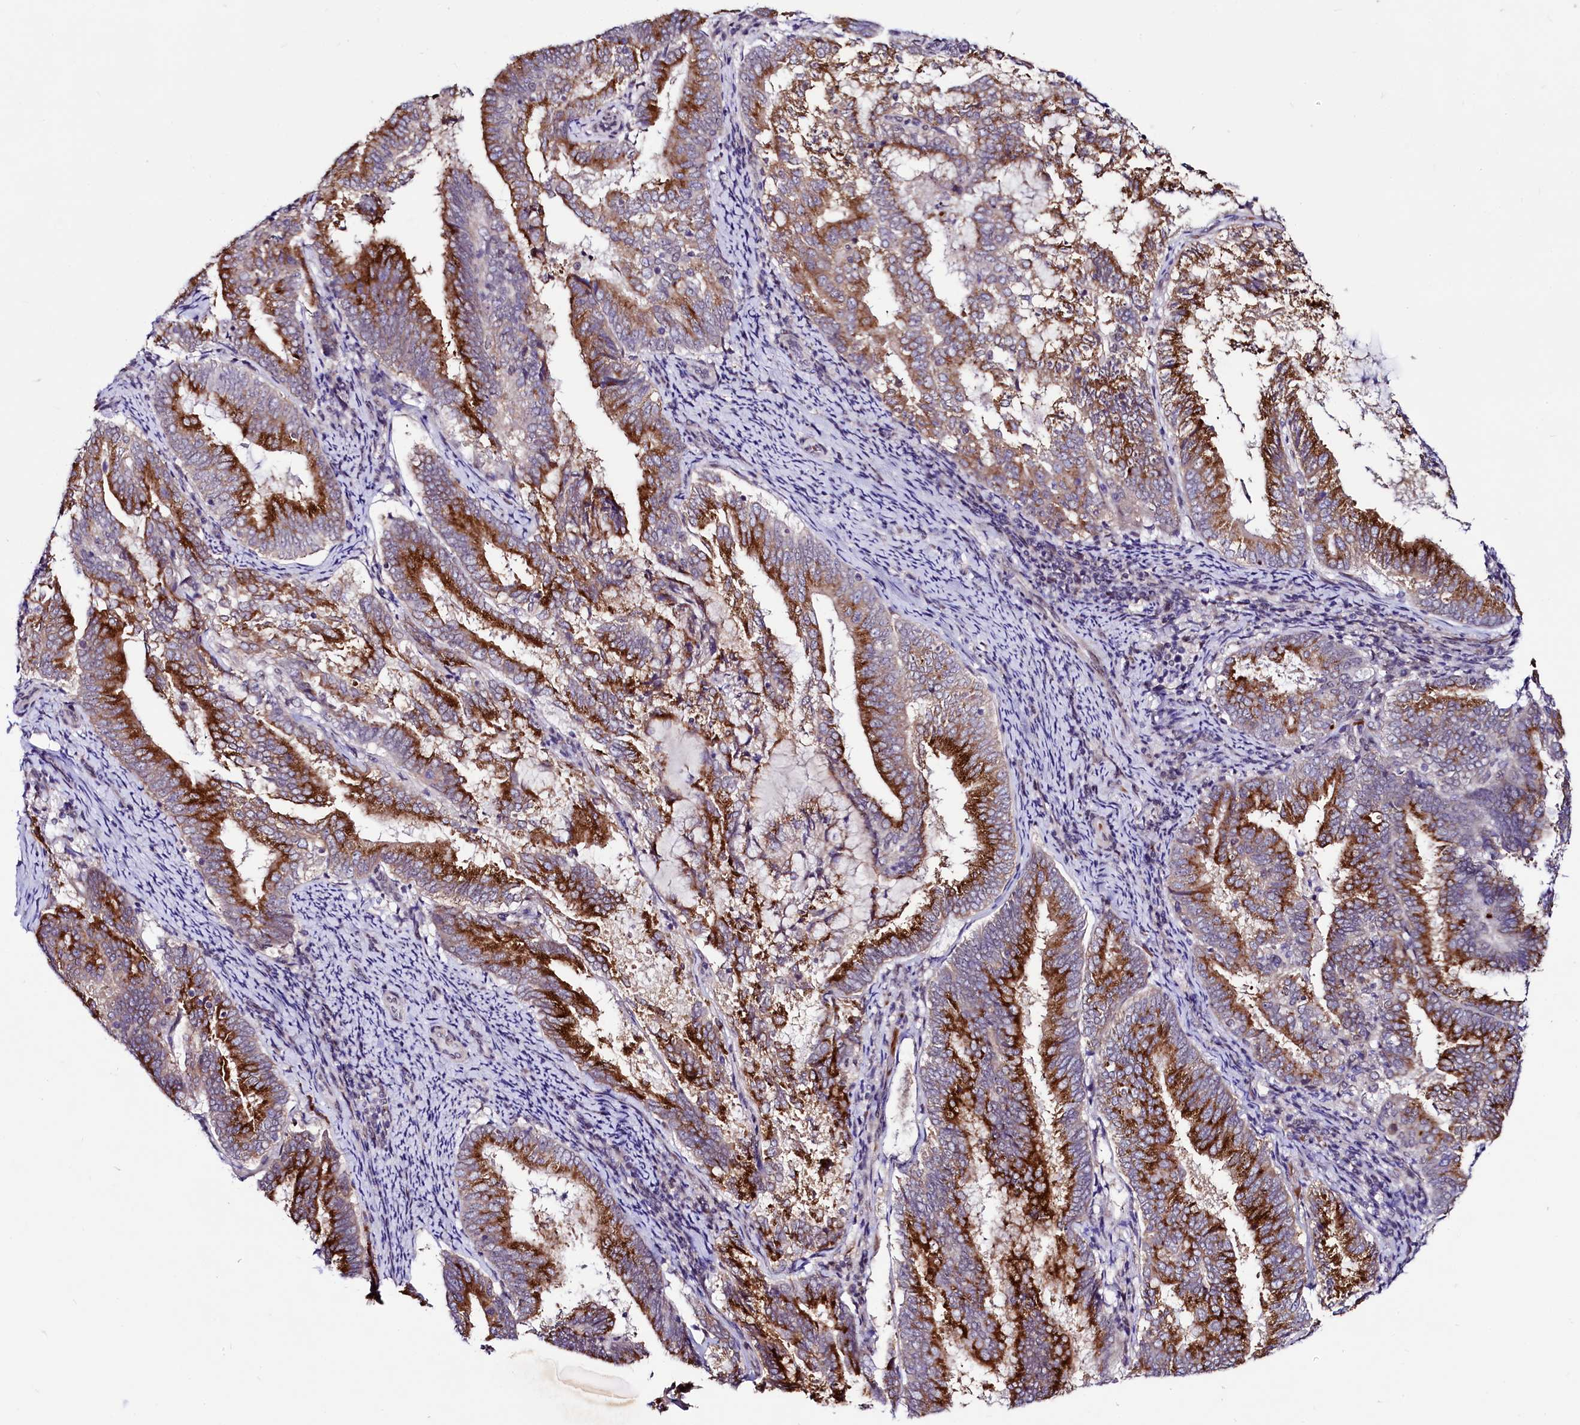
{"staining": {"intensity": "strong", "quantity": ">75%", "location": "cytoplasmic/membranous"}, "tissue": "endometrial cancer", "cell_type": "Tumor cells", "image_type": "cancer", "snomed": [{"axis": "morphology", "description": "Adenocarcinoma, NOS"}, {"axis": "topography", "description": "Endometrium"}], "caption": "This histopathology image demonstrates immunohistochemistry (IHC) staining of human endometrial adenocarcinoma, with high strong cytoplasmic/membranous positivity in approximately >75% of tumor cells.", "gene": "LEUTX", "patient": {"sex": "female", "age": 80}}